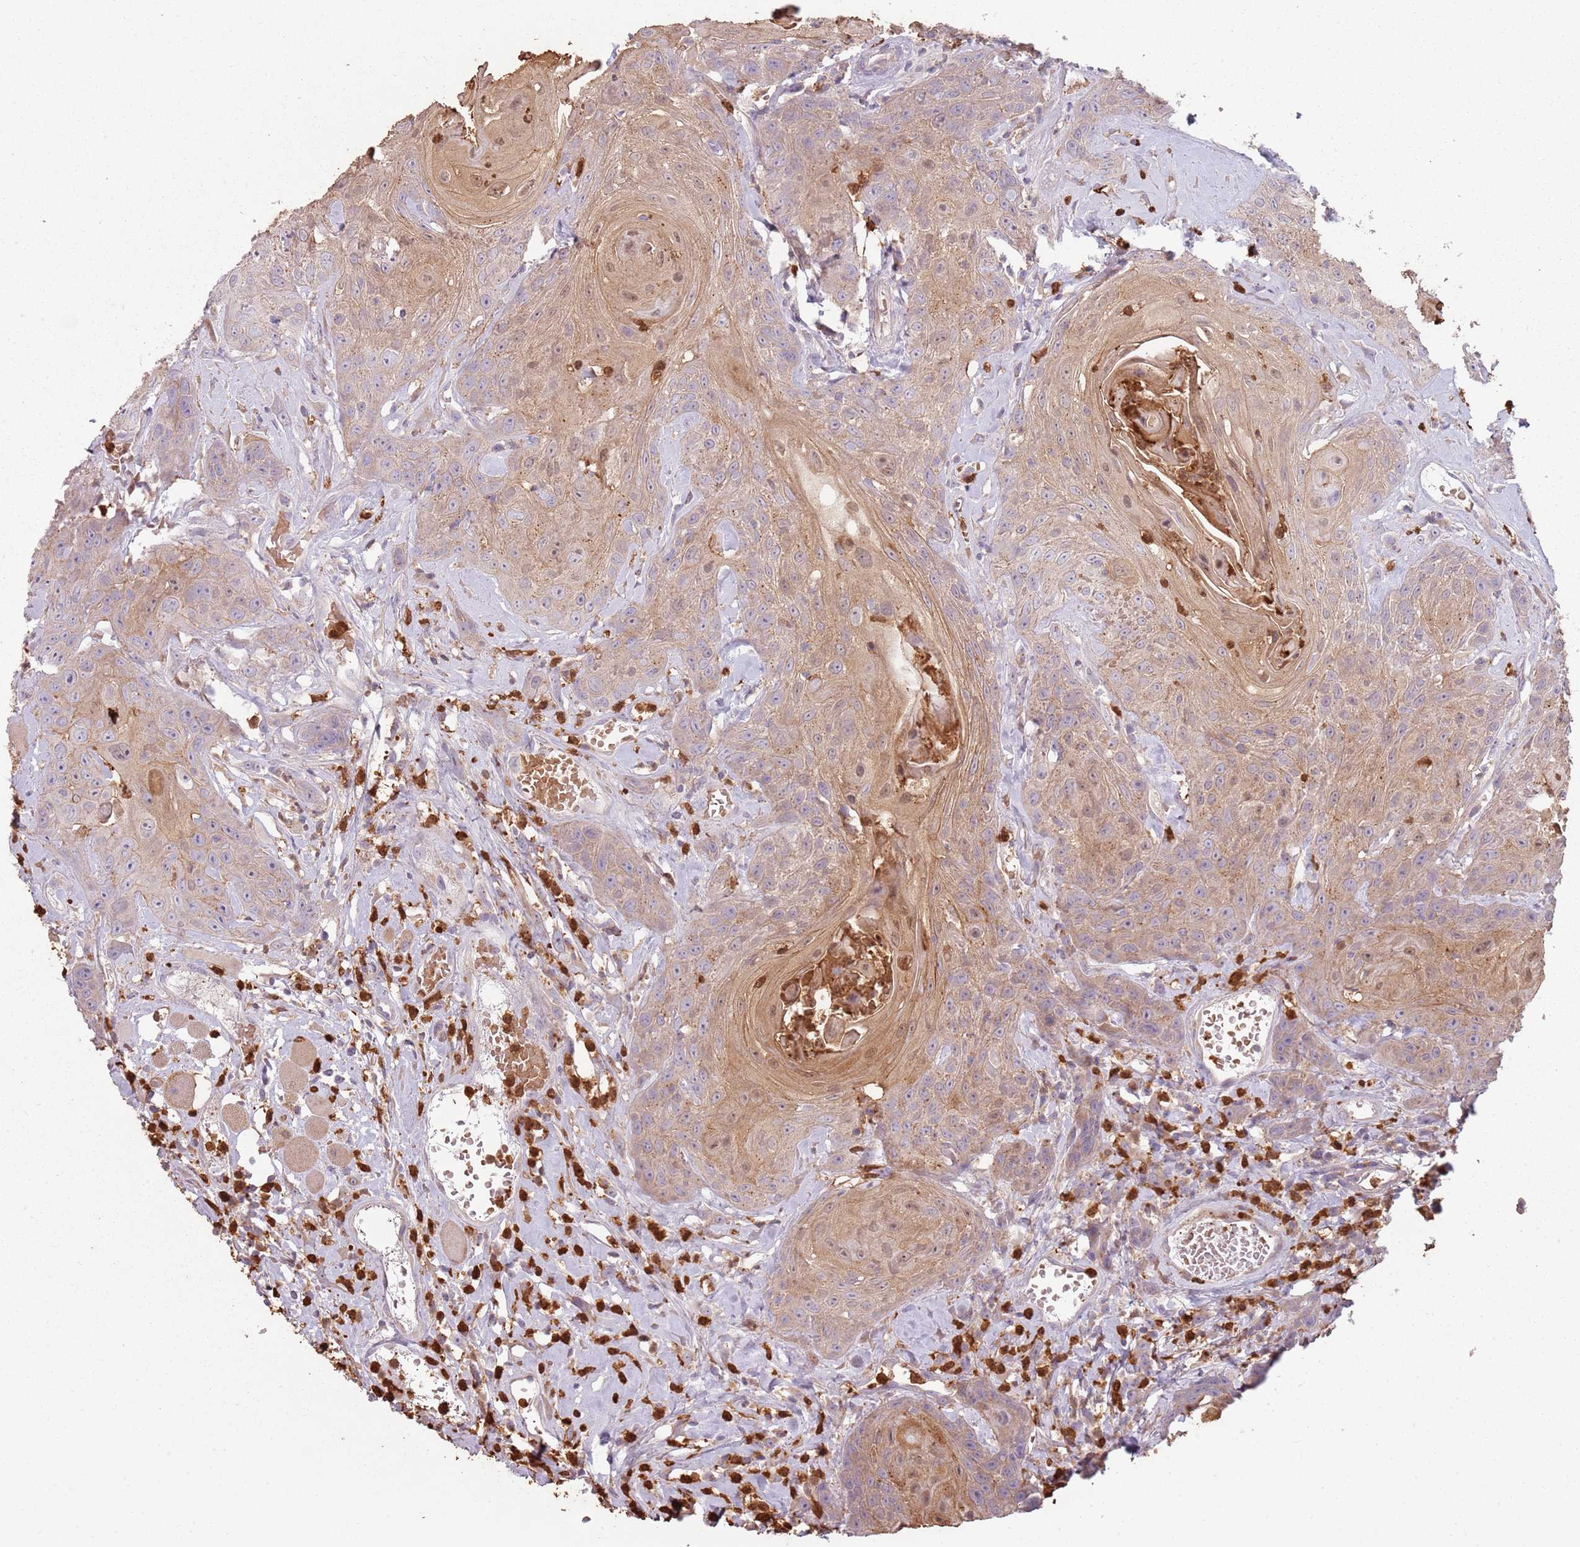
{"staining": {"intensity": "moderate", "quantity": "25%-75%", "location": "cytoplasmic/membranous"}, "tissue": "head and neck cancer", "cell_type": "Tumor cells", "image_type": "cancer", "snomed": [{"axis": "morphology", "description": "Squamous cell carcinoma, NOS"}, {"axis": "topography", "description": "Head-Neck"}], "caption": "High-power microscopy captured an IHC histopathology image of head and neck cancer (squamous cell carcinoma), revealing moderate cytoplasmic/membranous expression in approximately 25%-75% of tumor cells. The staining was performed using DAB (3,3'-diaminobenzidine), with brown indicating positive protein expression. Nuclei are stained blue with hematoxylin.", "gene": "SPAG4", "patient": {"sex": "female", "age": 59}}